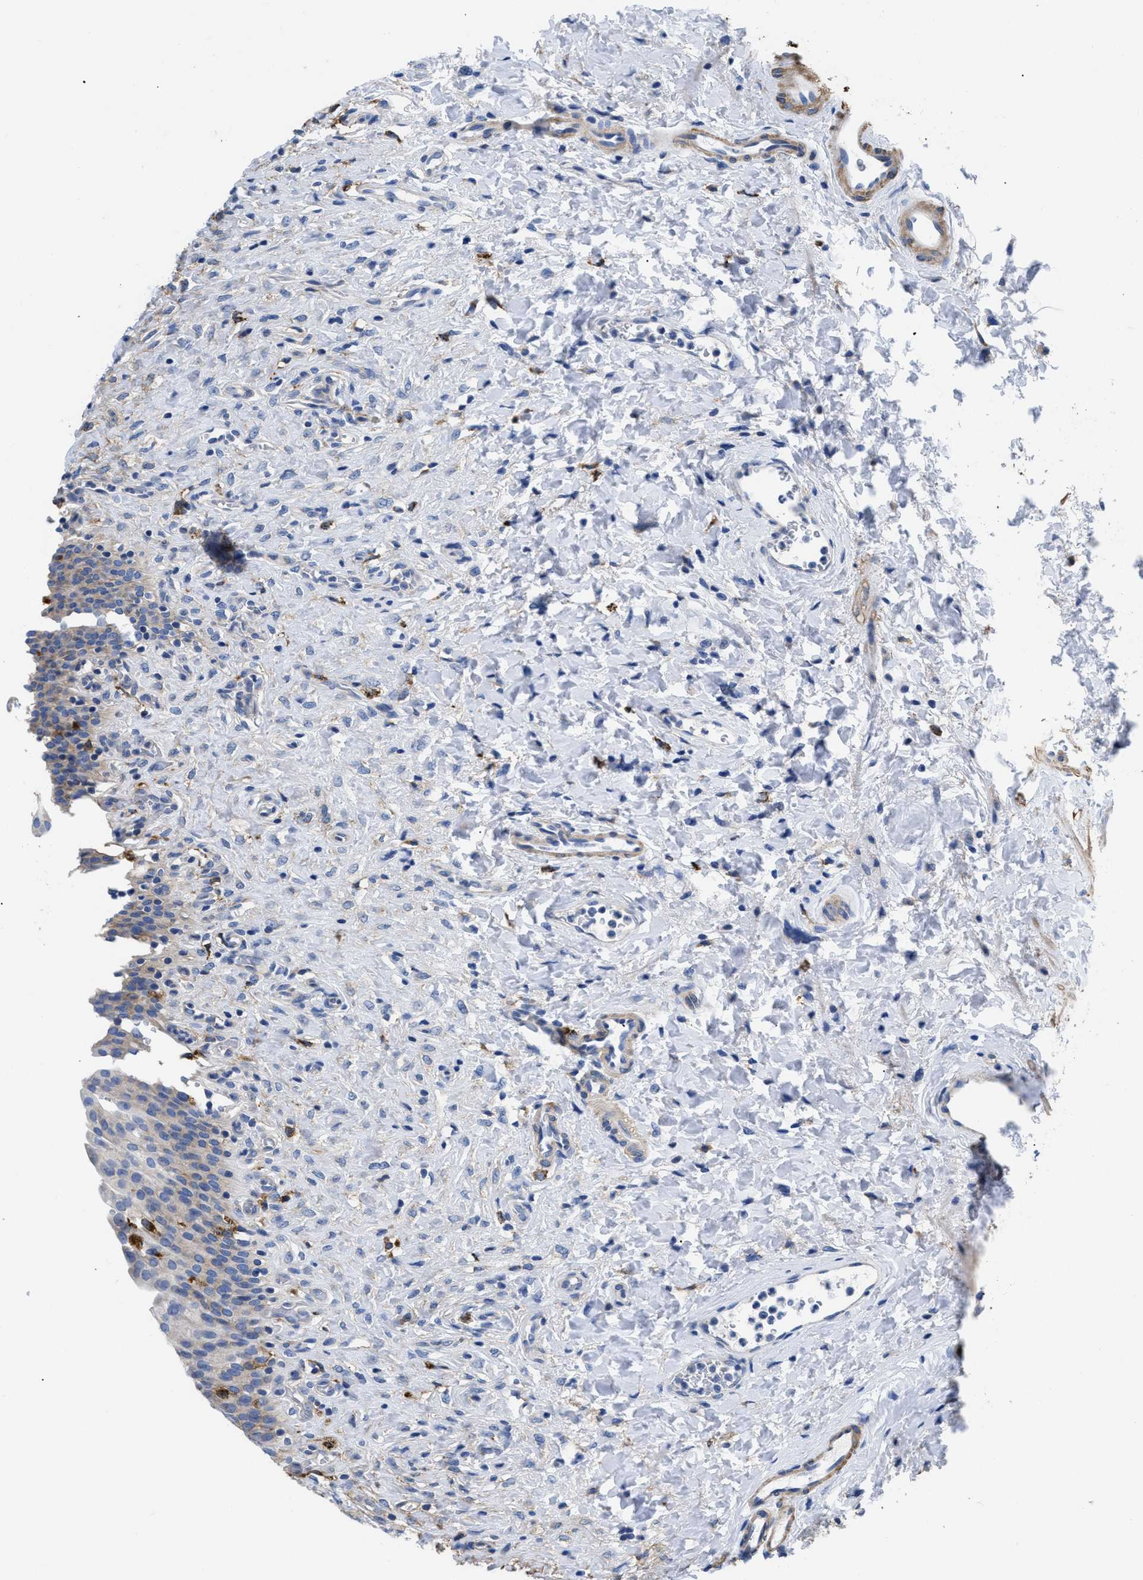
{"staining": {"intensity": "weak", "quantity": "<25%", "location": "cytoplasmic/membranous"}, "tissue": "urinary bladder", "cell_type": "Urothelial cells", "image_type": "normal", "snomed": [{"axis": "morphology", "description": "Urothelial carcinoma, High grade"}, {"axis": "topography", "description": "Urinary bladder"}], "caption": "An image of human urinary bladder is negative for staining in urothelial cells. The staining is performed using DAB brown chromogen with nuclei counter-stained in using hematoxylin.", "gene": "HLA", "patient": {"sex": "male", "age": 46}}